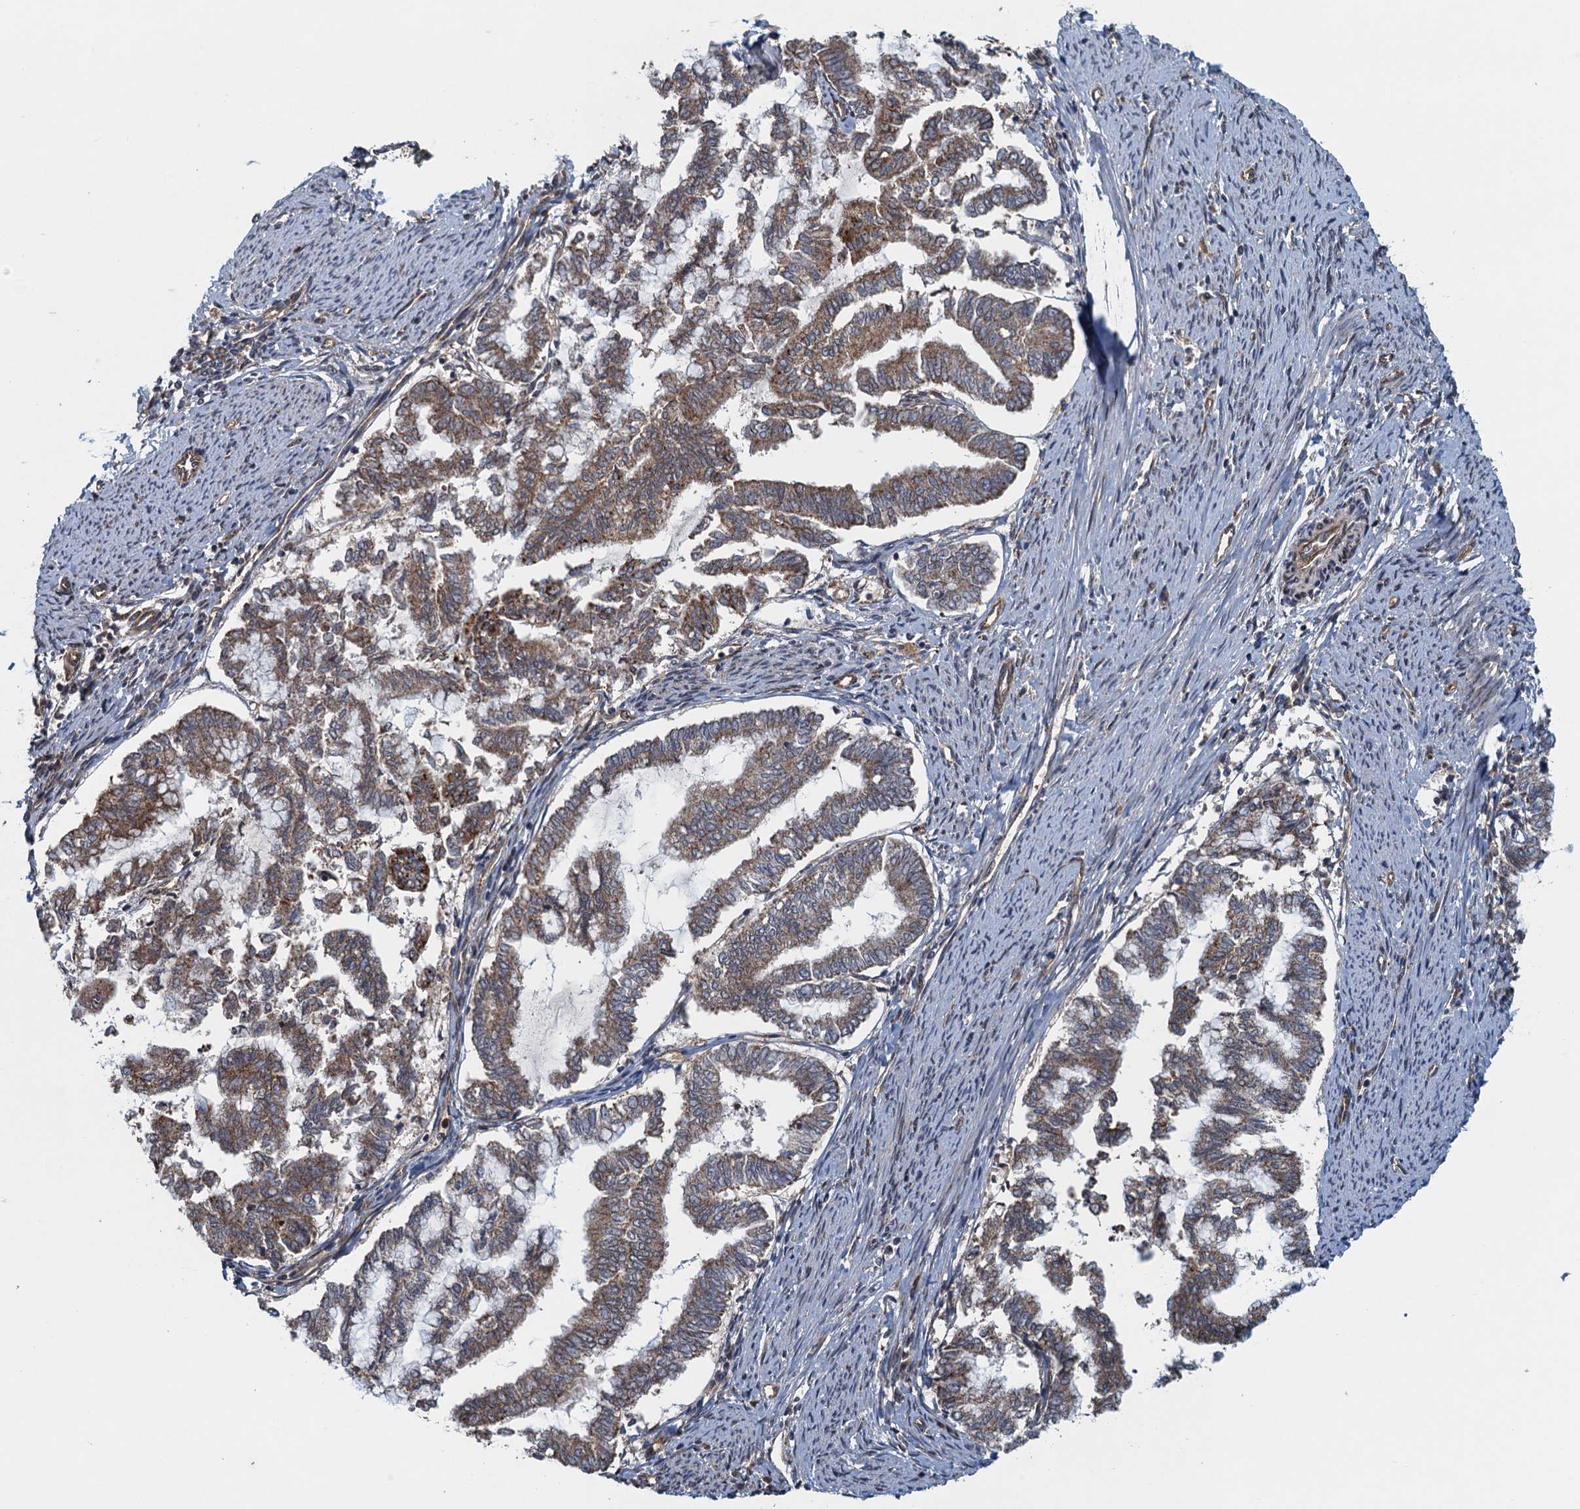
{"staining": {"intensity": "moderate", "quantity": ">75%", "location": "cytoplasmic/membranous"}, "tissue": "endometrial cancer", "cell_type": "Tumor cells", "image_type": "cancer", "snomed": [{"axis": "morphology", "description": "Adenocarcinoma, NOS"}, {"axis": "topography", "description": "Endometrium"}], "caption": "Endometrial cancer stained with immunohistochemistry (IHC) exhibits moderate cytoplasmic/membranous positivity in approximately >75% of tumor cells.", "gene": "NLRP10", "patient": {"sex": "female", "age": 79}}